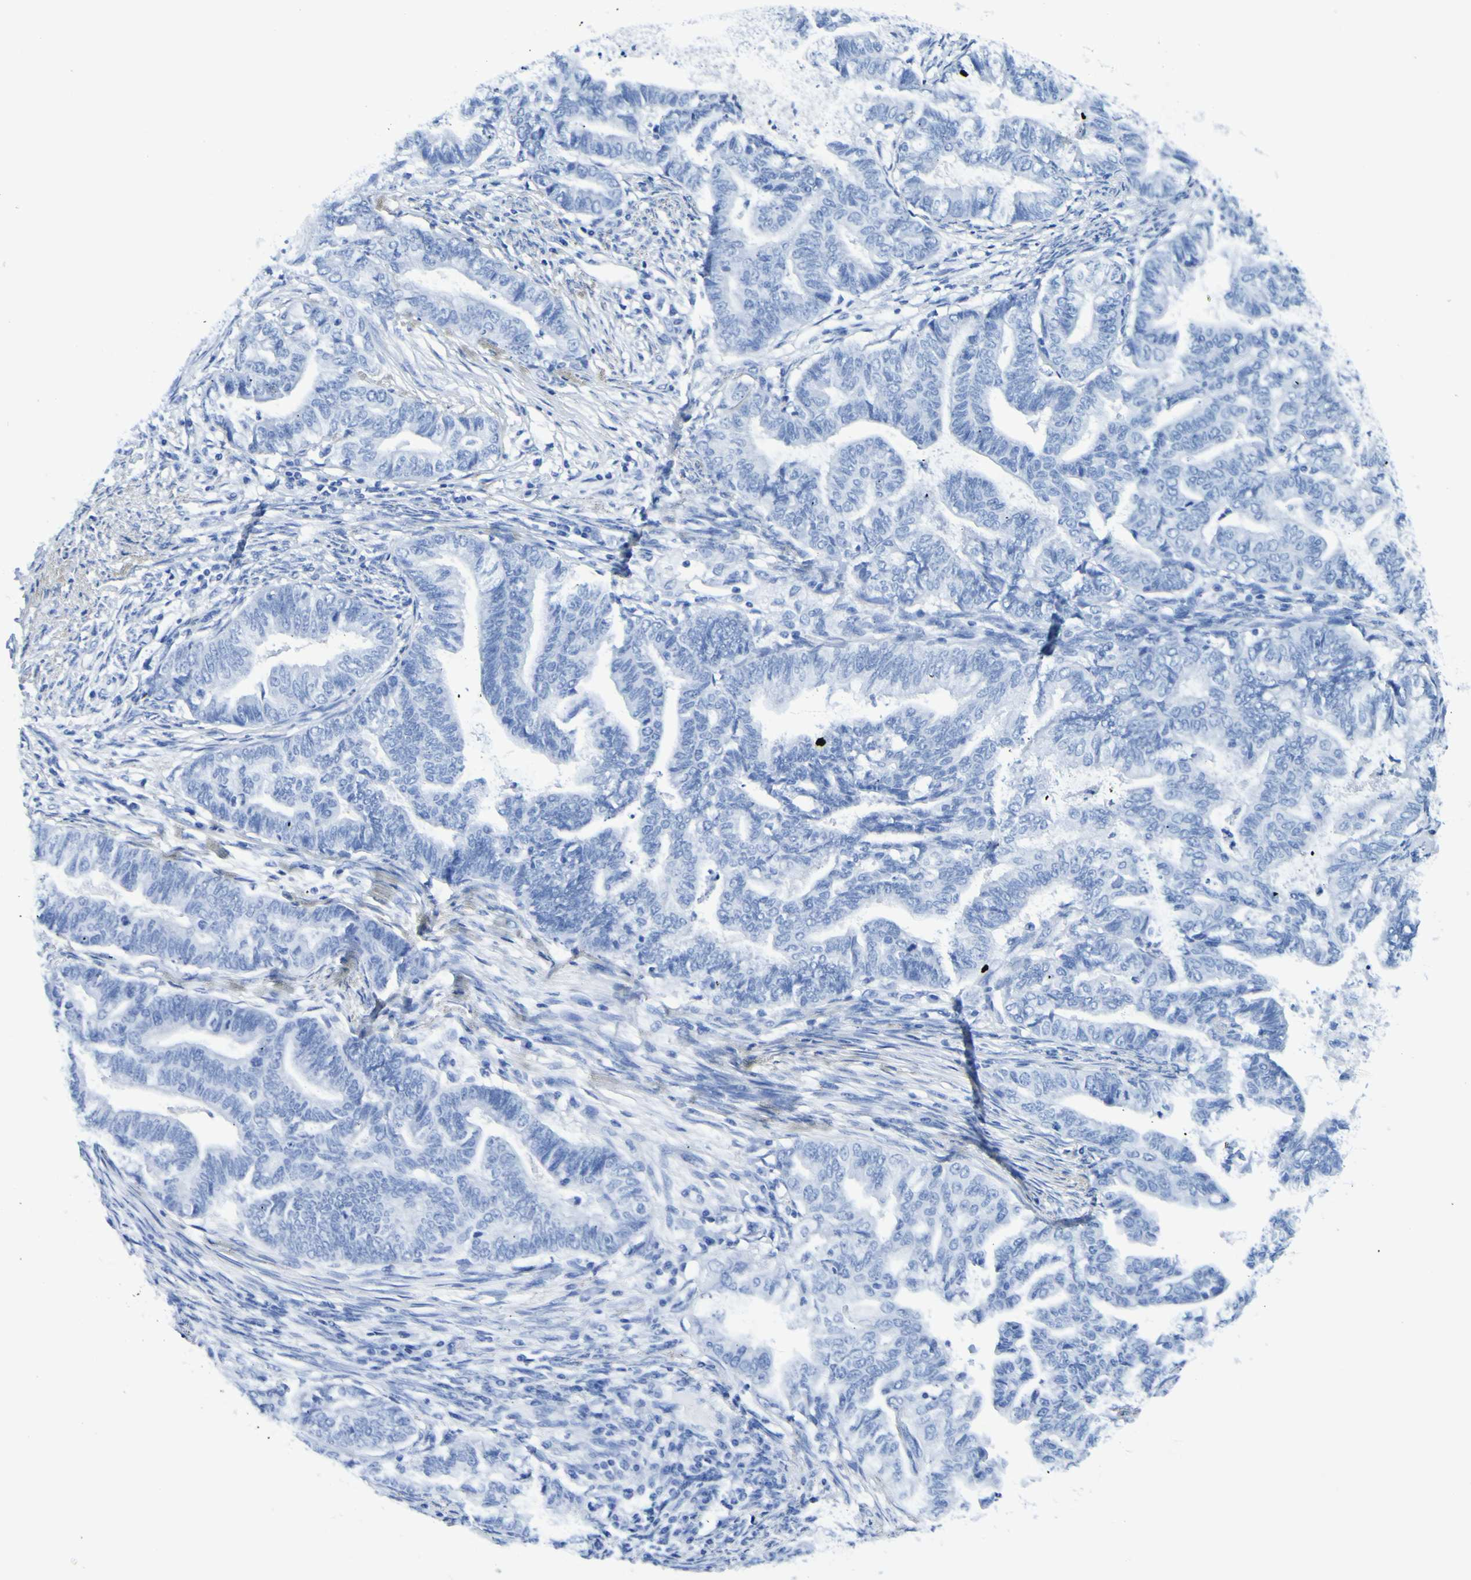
{"staining": {"intensity": "negative", "quantity": "none", "location": "none"}, "tissue": "endometrial cancer", "cell_type": "Tumor cells", "image_type": "cancer", "snomed": [{"axis": "morphology", "description": "Adenocarcinoma, NOS"}, {"axis": "topography", "description": "Endometrium"}], "caption": "The image demonstrates no staining of tumor cells in endometrial cancer. The staining is performed using DAB (3,3'-diaminobenzidine) brown chromogen with nuclei counter-stained in using hematoxylin.", "gene": "DPEP1", "patient": {"sex": "female", "age": 79}}